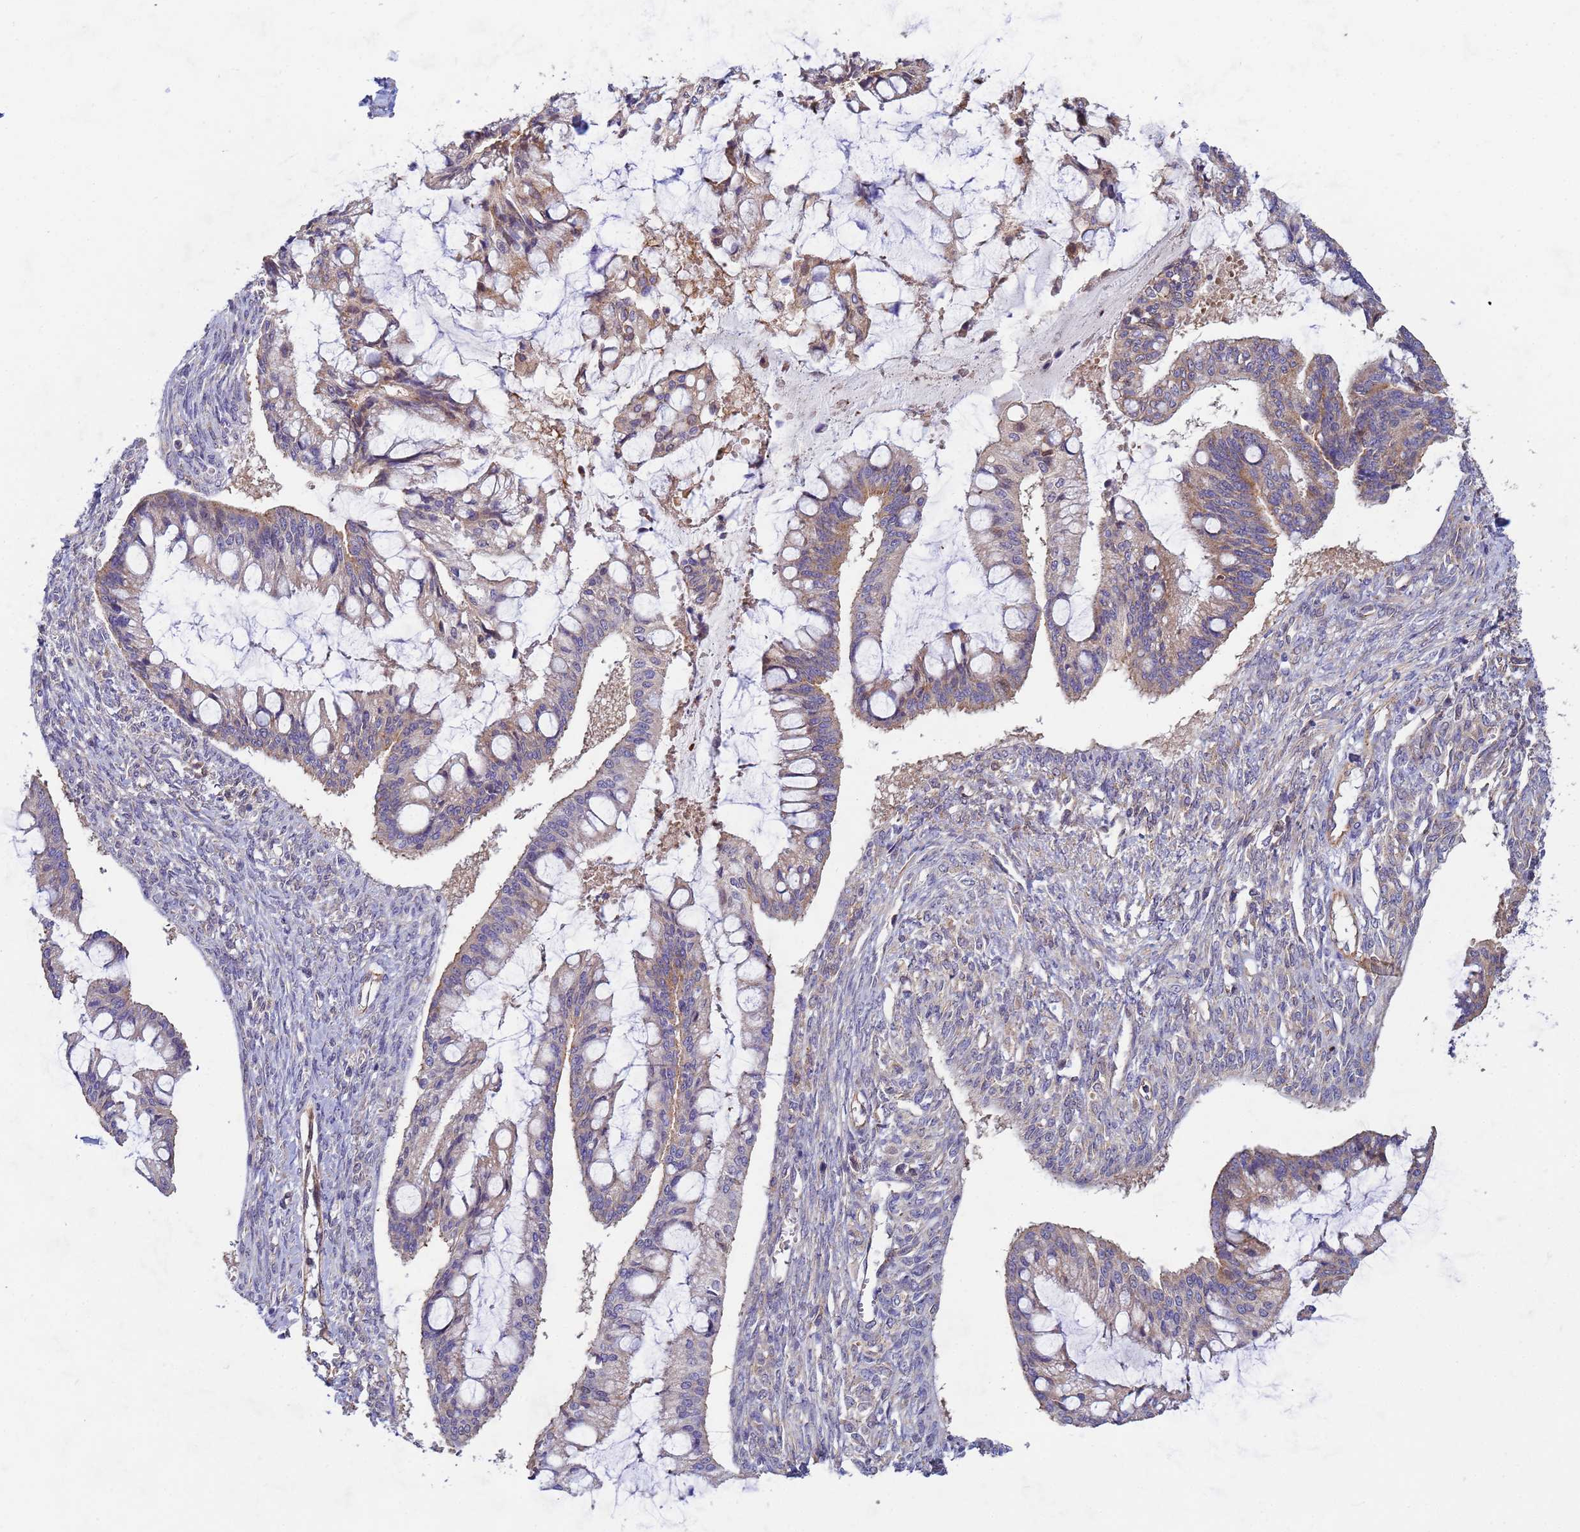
{"staining": {"intensity": "weak", "quantity": "<25%", "location": "cytoplasmic/membranous"}, "tissue": "ovarian cancer", "cell_type": "Tumor cells", "image_type": "cancer", "snomed": [{"axis": "morphology", "description": "Cystadenocarcinoma, mucinous, NOS"}, {"axis": "topography", "description": "Ovary"}], "caption": "An immunohistochemistry histopathology image of ovarian cancer (mucinous cystadenocarcinoma) is shown. There is no staining in tumor cells of ovarian cancer (mucinous cystadenocarcinoma).", "gene": "CDC34", "patient": {"sex": "female", "age": 73}}